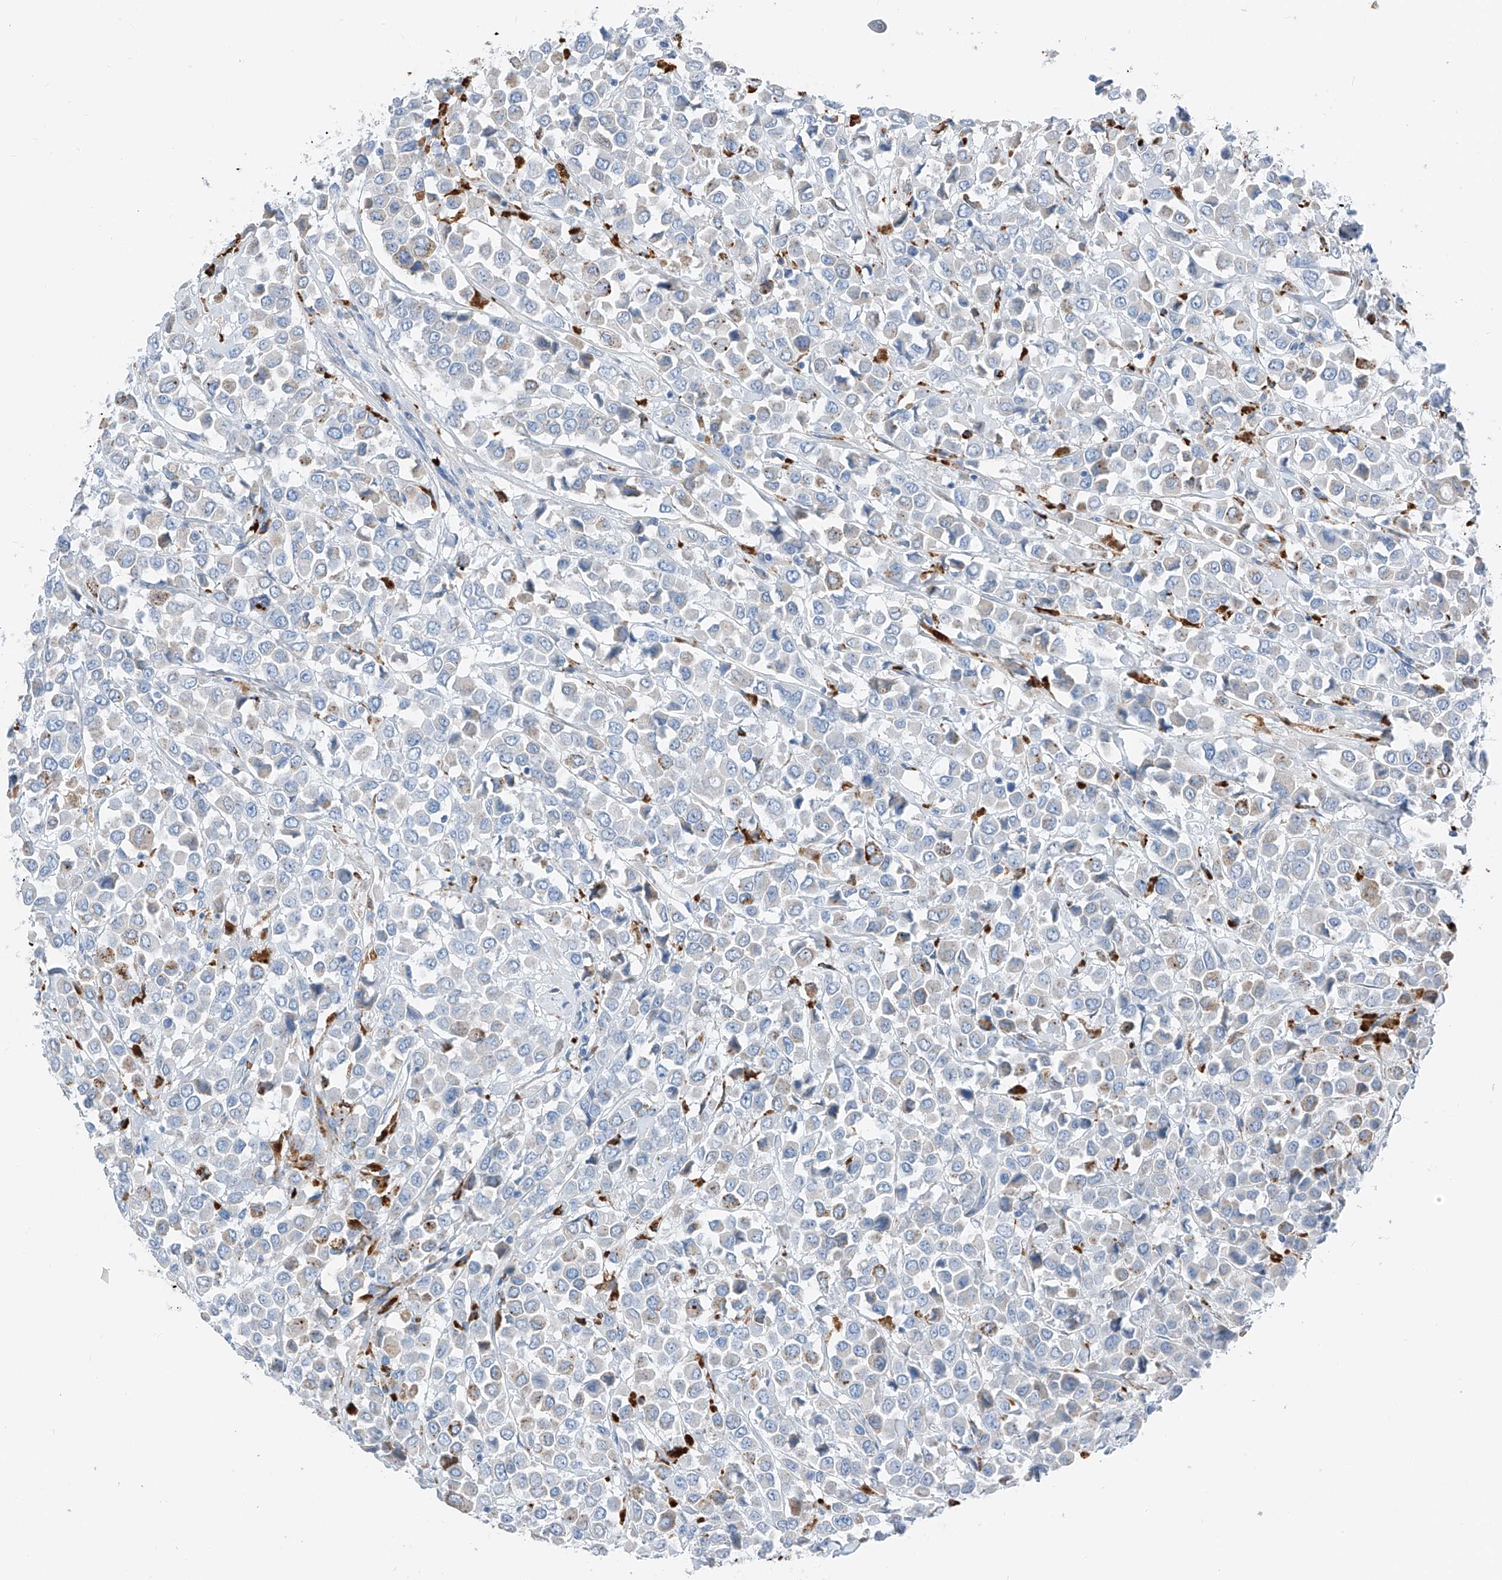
{"staining": {"intensity": "negative", "quantity": "none", "location": "none"}, "tissue": "breast cancer", "cell_type": "Tumor cells", "image_type": "cancer", "snomed": [{"axis": "morphology", "description": "Duct carcinoma"}, {"axis": "topography", "description": "Breast"}], "caption": "Protein analysis of breast intraductal carcinoma shows no significant staining in tumor cells. (Stains: DAB (3,3'-diaminobenzidine) immunohistochemistry (IHC) with hematoxylin counter stain, Microscopy: brightfield microscopy at high magnification).", "gene": "PRSS23", "patient": {"sex": "female", "age": 61}}